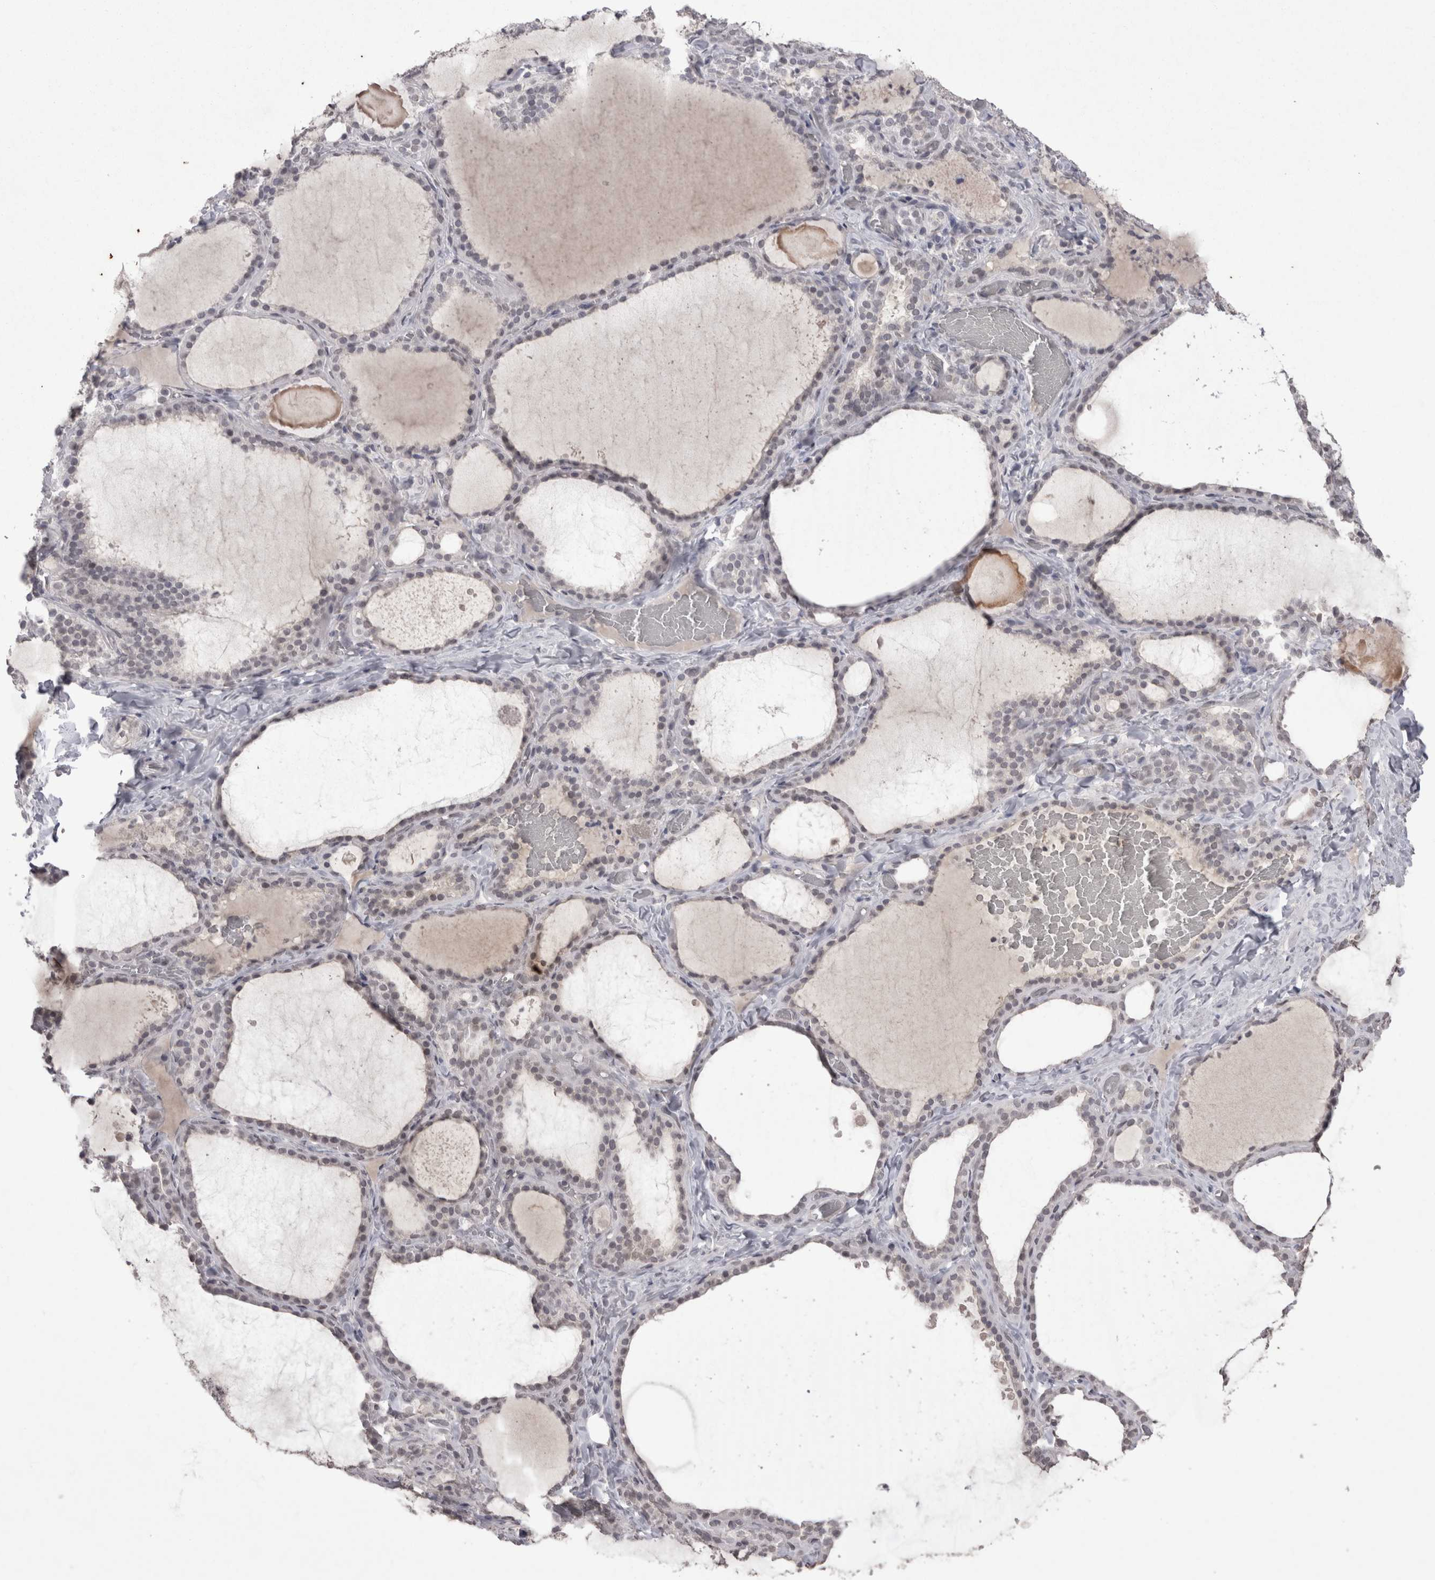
{"staining": {"intensity": "weak", "quantity": "25%-75%", "location": "nuclear"}, "tissue": "thyroid gland", "cell_type": "Glandular cells", "image_type": "normal", "snomed": [{"axis": "morphology", "description": "Normal tissue, NOS"}, {"axis": "topography", "description": "Thyroid gland"}], "caption": "Immunohistochemical staining of unremarkable human thyroid gland shows weak nuclear protein expression in about 25%-75% of glandular cells.", "gene": "DDX4", "patient": {"sex": "female", "age": 22}}